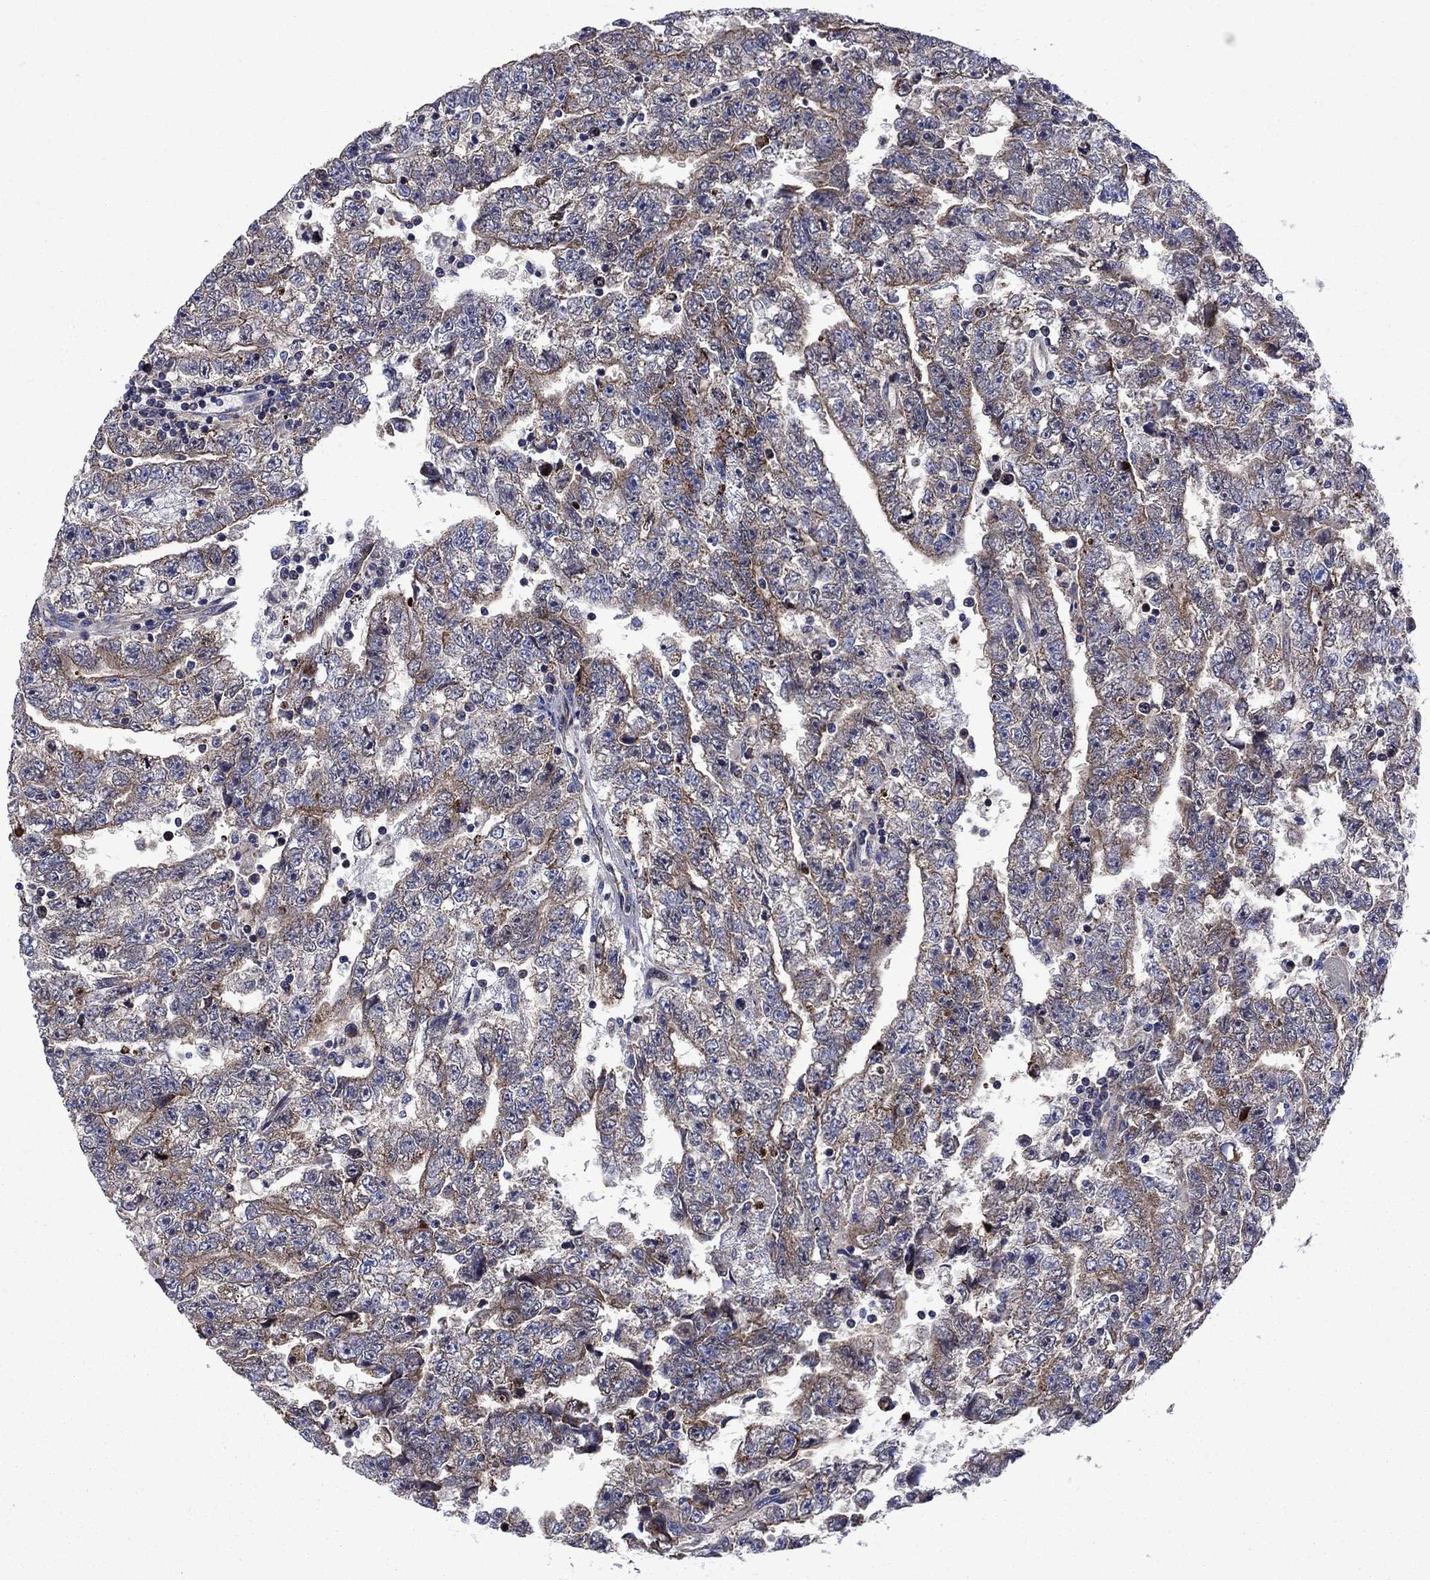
{"staining": {"intensity": "moderate", "quantity": "25%-75%", "location": "cytoplasmic/membranous"}, "tissue": "testis cancer", "cell_type": "Tumor cells", "image_type": "cancer", "snomed": [{"axis": "morphology", "description": "Carcinoma, Embryonal, NOS"}, {"axis": "topography", "description": "Testis"}], "caption": "A brown stain highlights moderate cytoplasmic/membranous expression of a protein in human testis embryonal carcinoma tumor cells.", "gene": "KIF22", "patient": {"sex": "male", "age": 25}}